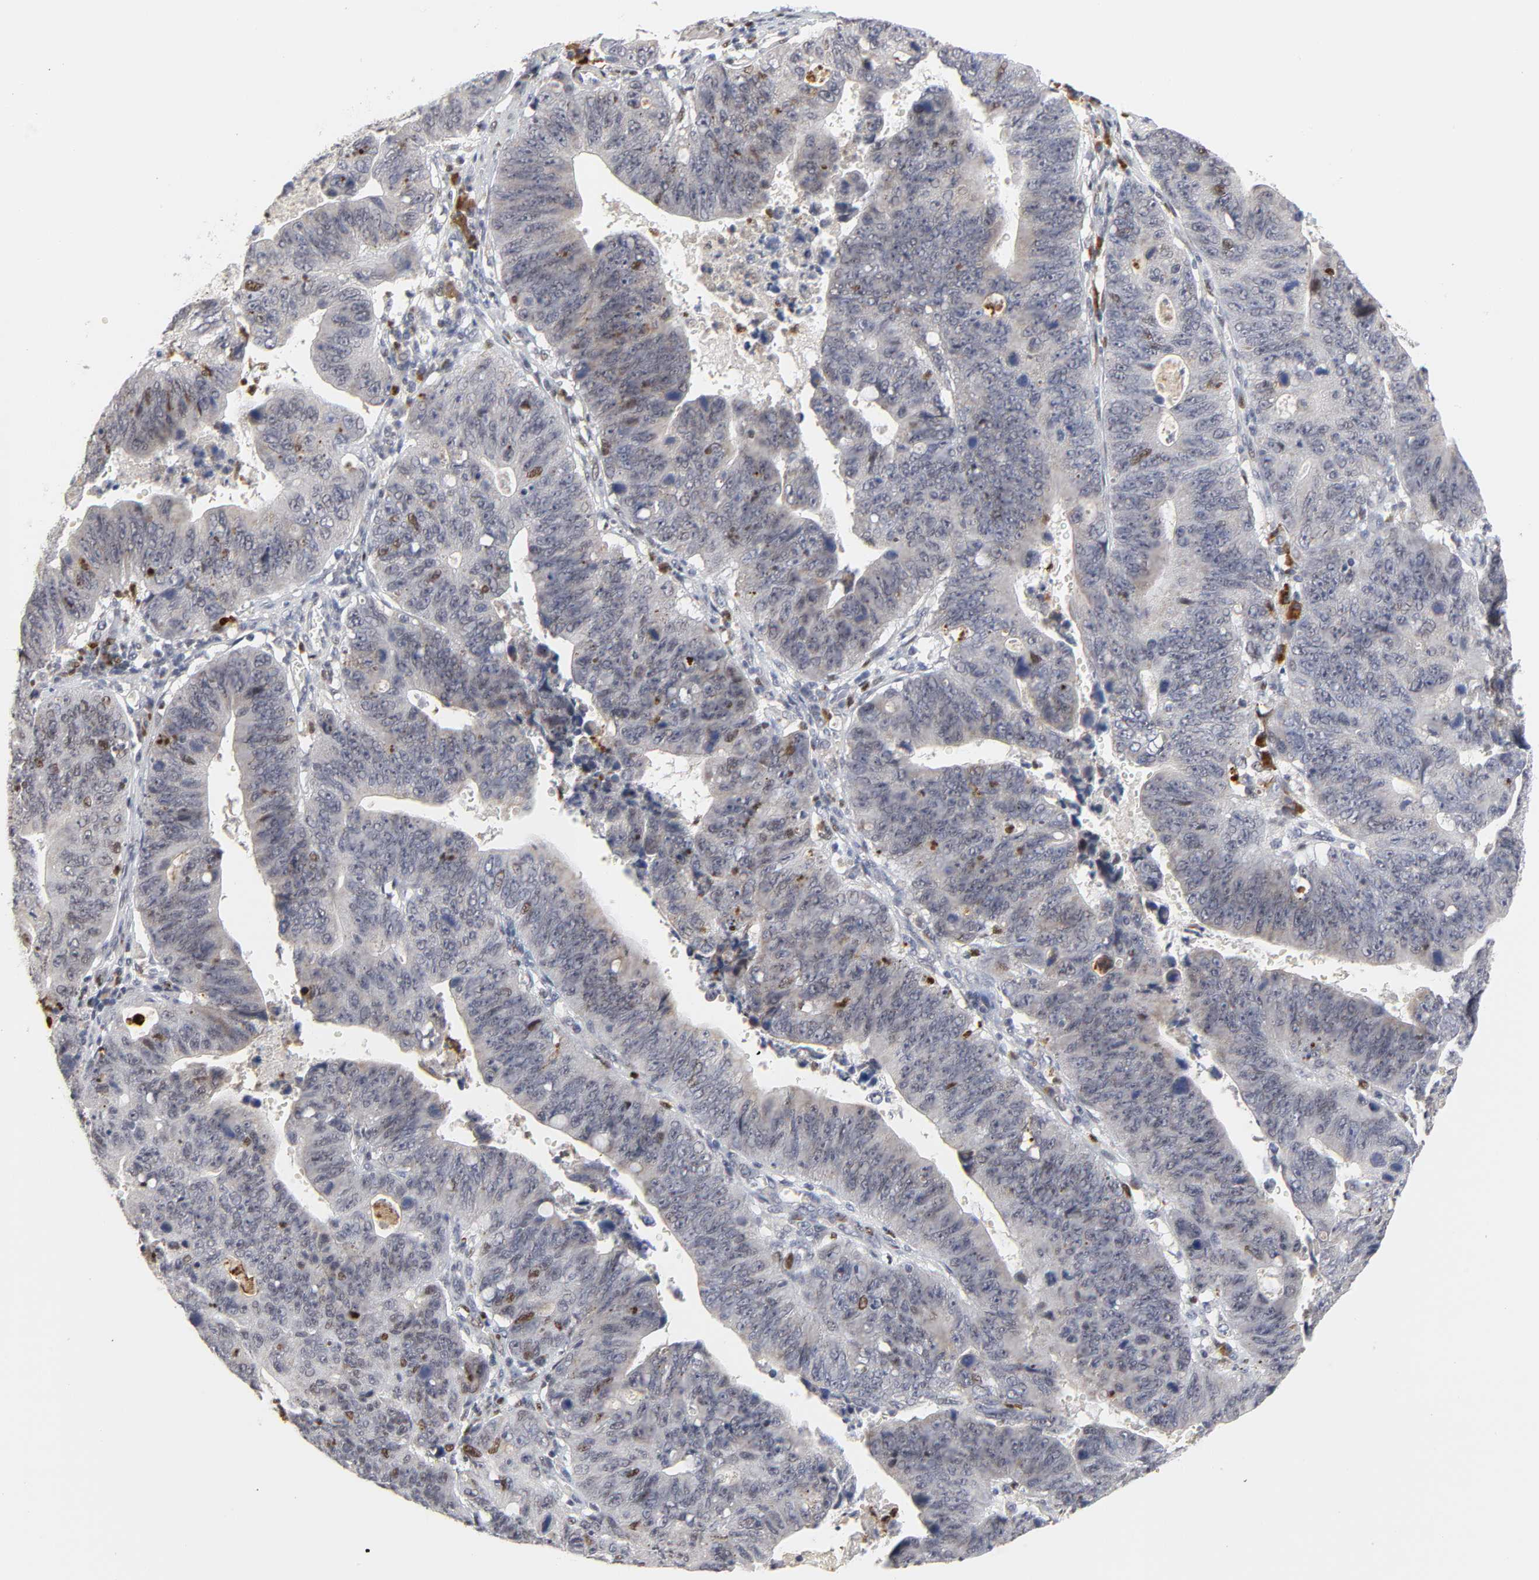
{"staining": {"intensity": "moderate", "quantity": "25%-75%", "location": "nuclear"}, "tissue": "stomach cancer", "cell_type": "Tumor cells", "image_type": "cancer", "snomed": [{"axis": "morphology", "description": "Adenocarcinoma, NOS"}, {"axis": "topography", "description": "Stomach"}], "caption": "Immunohistochemistry (IHC) image of neoplastic tissue: human stomach cancer (adenocarcinoma) stained using immunohistochemistry (IHC) demonstrates medium levels of moderate protein expression localized specifically in the nuclear of tumor cells, appearing as a nuclear brown color.", "gene": "CREBBP", "patient": {"sex": "male", "age": 59}}